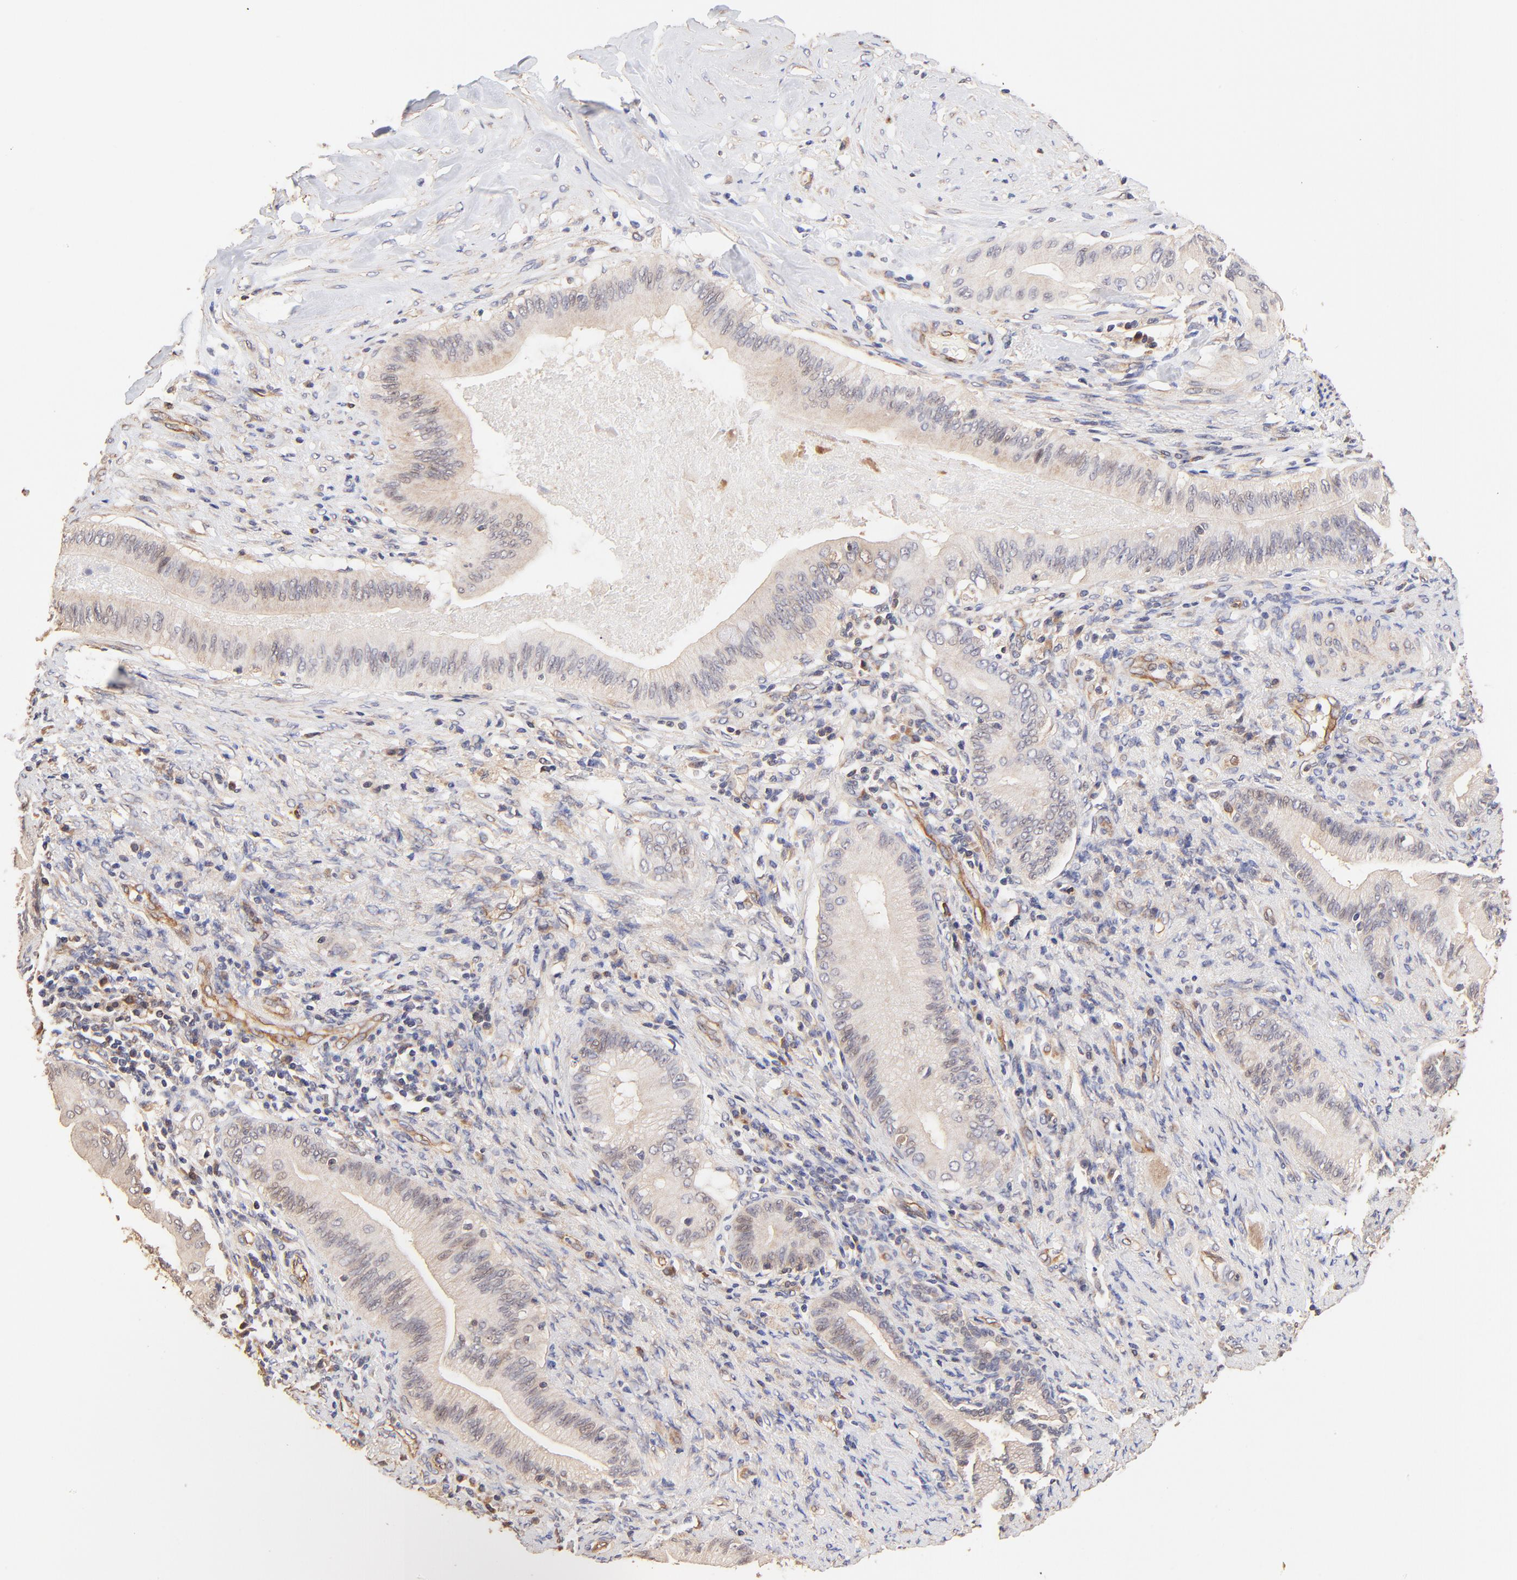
{"staining": {"intensity": "weak", "quantity": ">75%", "location": "cytoplasmic/membranous"}, "tissue": "liver cancer", "cell_type": "Tumor cells", "image_type": "cancer", "snomed": [{"axis": "morphology", "description": "Cholangiocarcinoma"}, {"axis": "topography", "description": "Liver"}], "caption": "This is an image of IHC staining of liver cholangiocarcinoma, which shows weak staining in the cytoplasmic/membranous of tumor cells.", "gene": "TNFAIP3", "patient": {"sex": "male", "age": 58}}